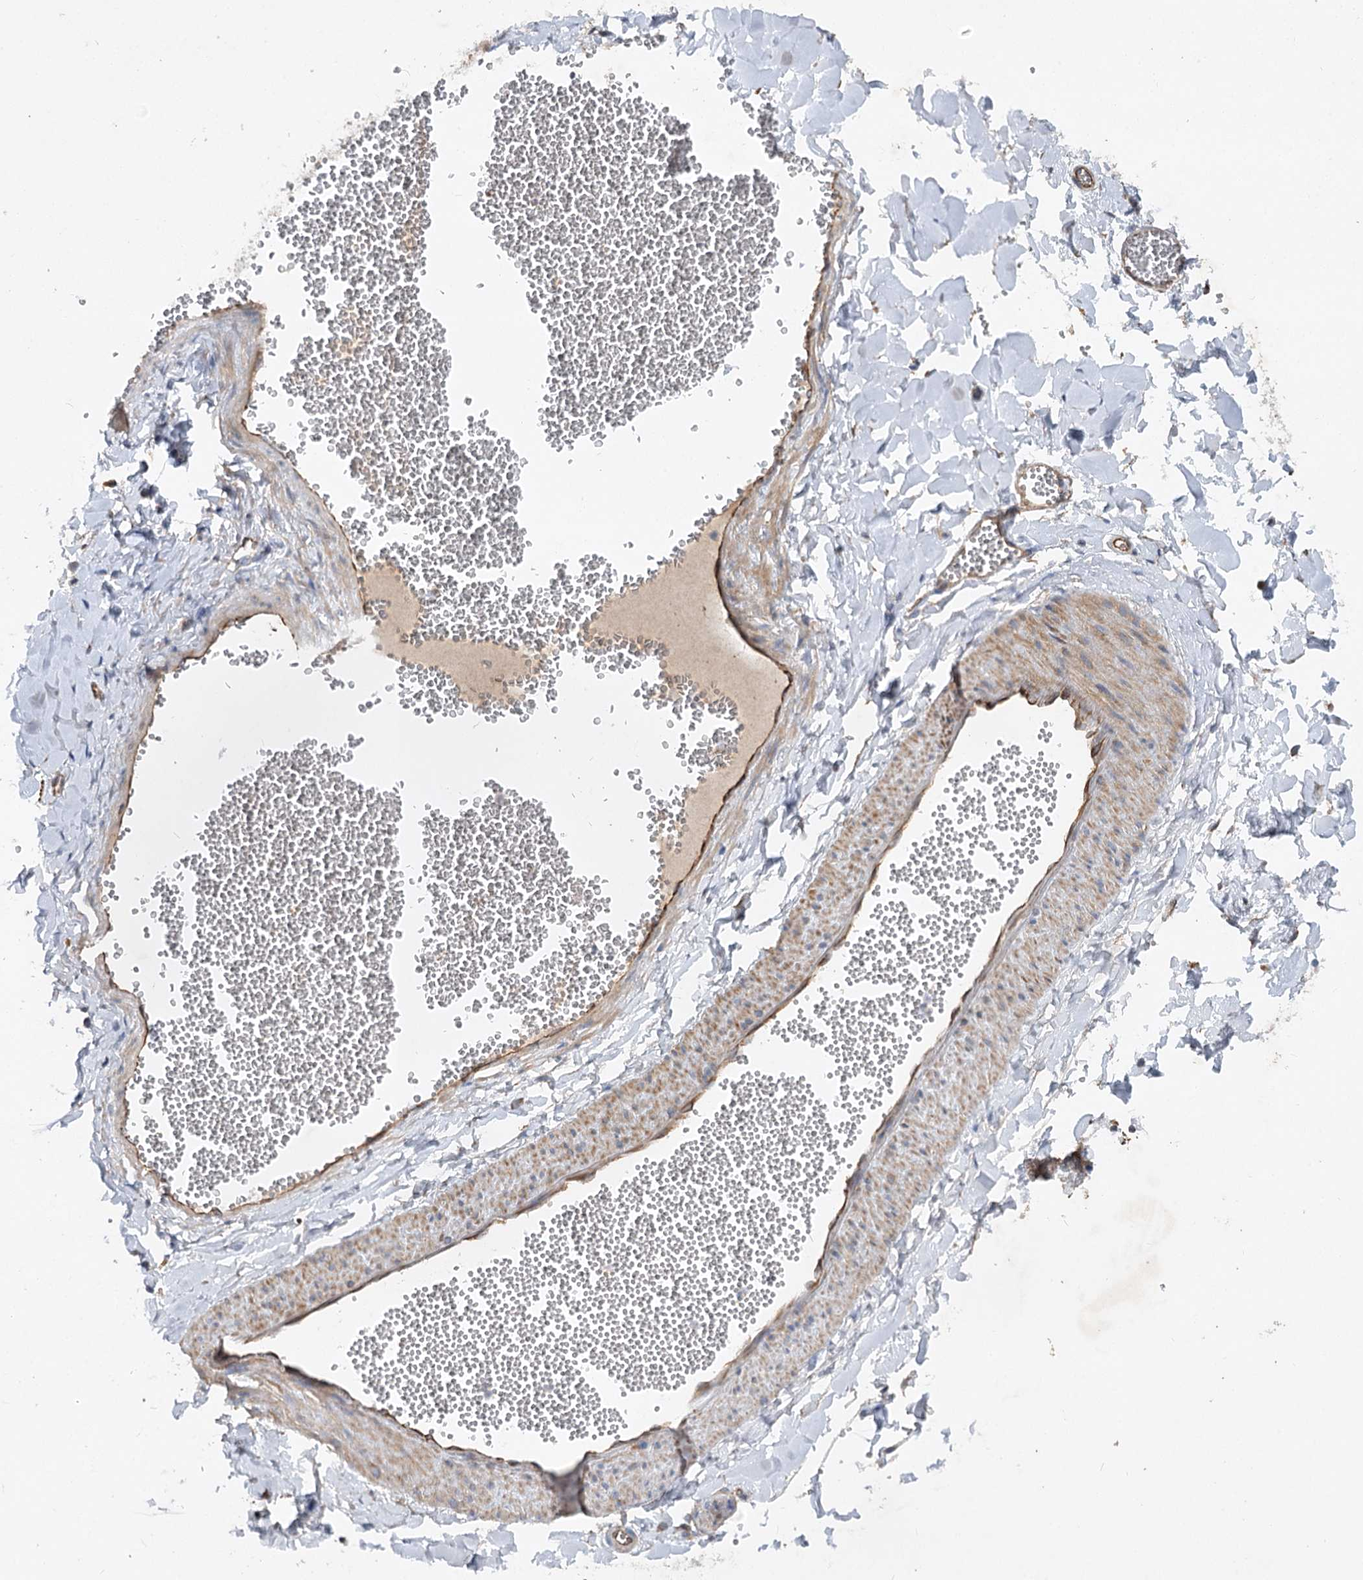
{"staining": {"intensity": "negative", "quantity": "none", "location": "none"}, "tissue": "adipose tissue", "cell_type": "Adipocytes", "image_type": "normal", "snomed": [{"axis": "morphology", "description": "Normal tissue, NOS"}, {"axis": "topography", "description": "Gallbladder"}, {"axis": "topography", "description": "Peripheral nerve tissue"}], "caption": "Adipocytes show no significant expression in normal adipose tissue. Nuclei are stained in blue.", "gene": "KIAA0825", "patient": {"sex": "male", "age": 38}}